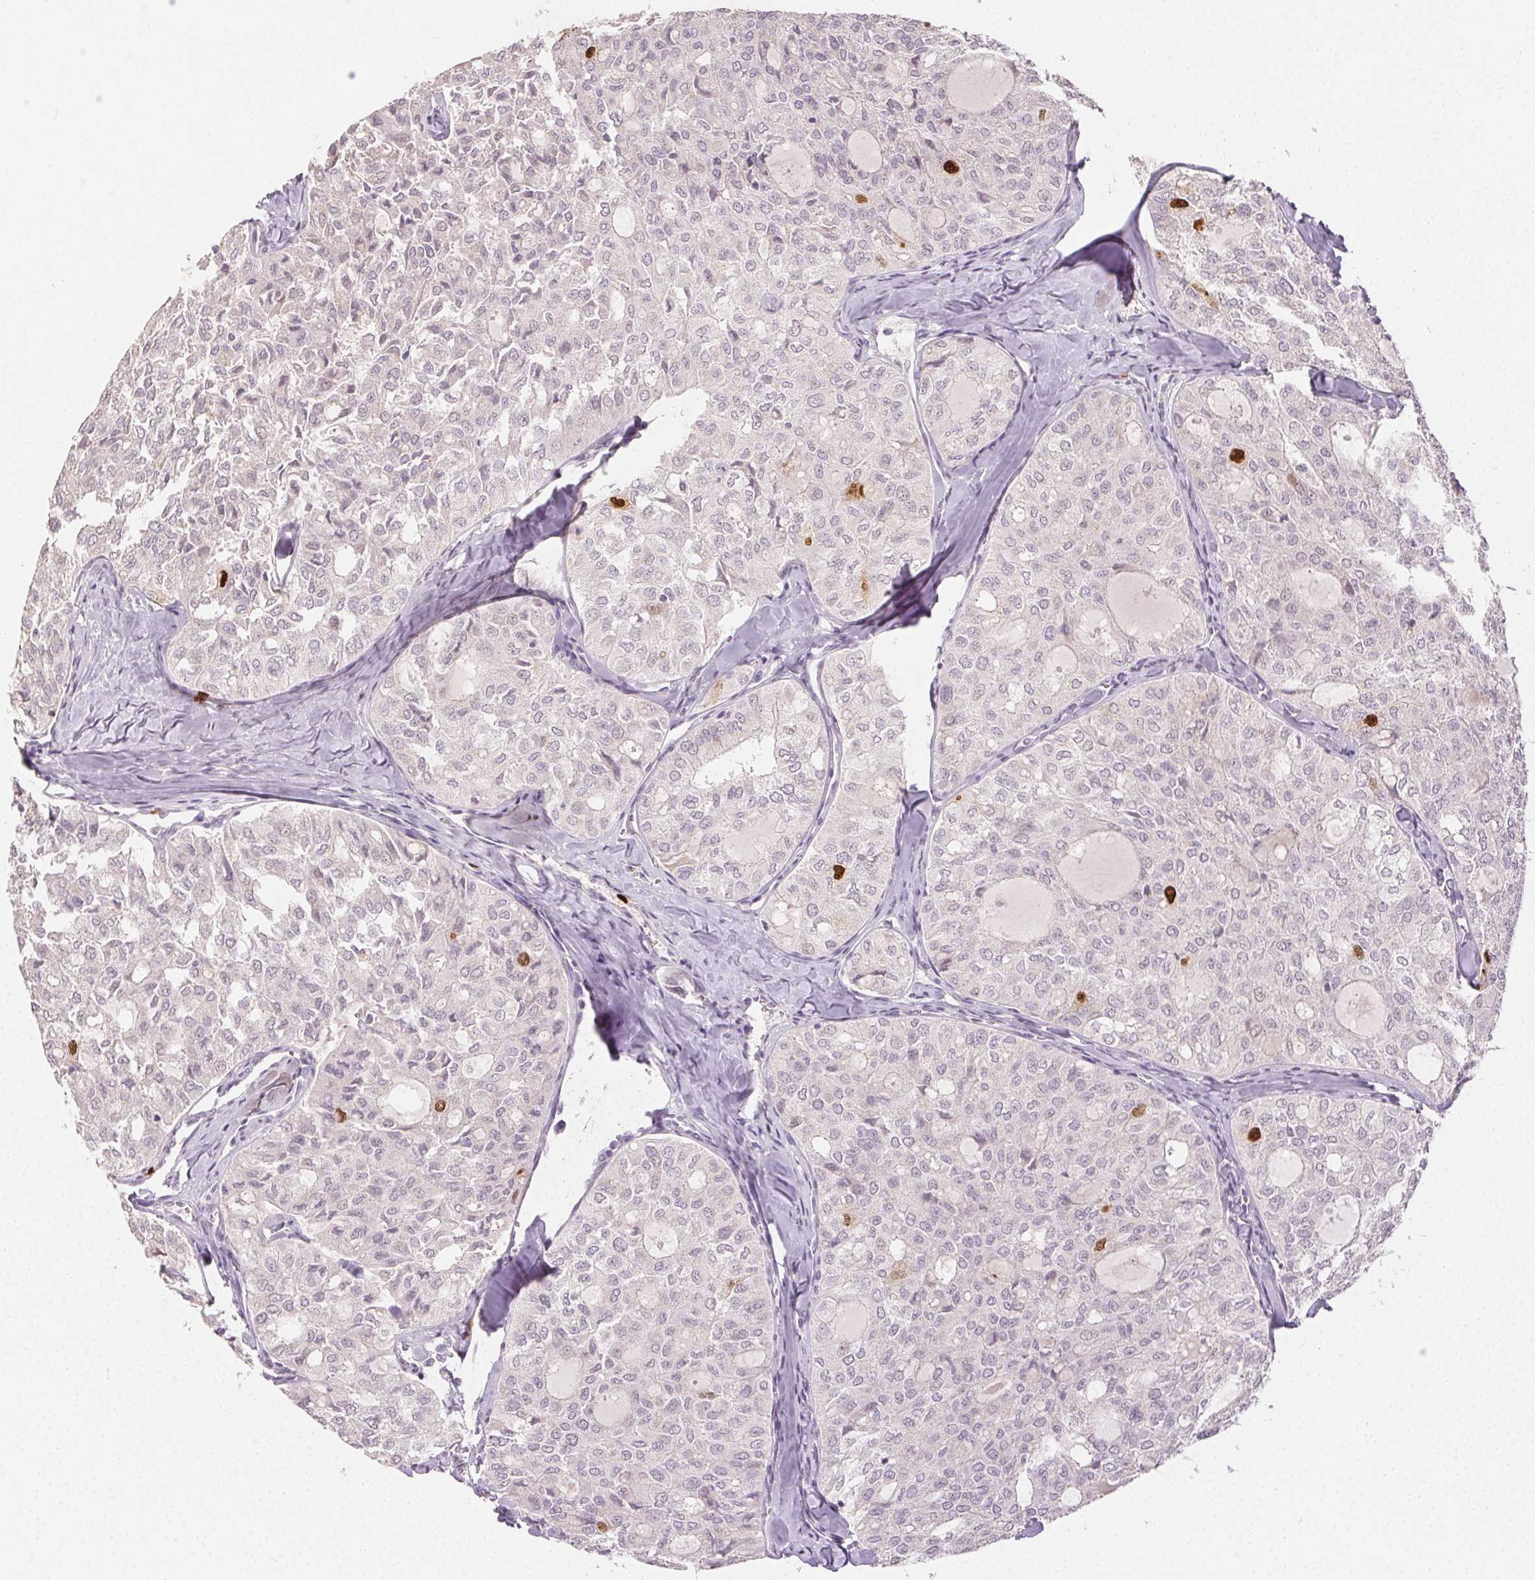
{"staining": {"intensity": "strong", "quantity": "<25%", "location": "nuclear"}, "tissue": "thyroid cancer", "cell_type": "Tumor cells", "image_type": "cancer", "snomed": [{"axis": "morphology", "description": "Follicular adenoma carcinoma, NOS"}, {"axis": "topography", "description": "Thyroid gland"}], "caption": "Thyroid follicular adenoma carcinoma stained for a protein shows strong nuclear positivity in tumor cells.", "gene": "ANLN", "patient": {"sex": "male", "age": 75}}